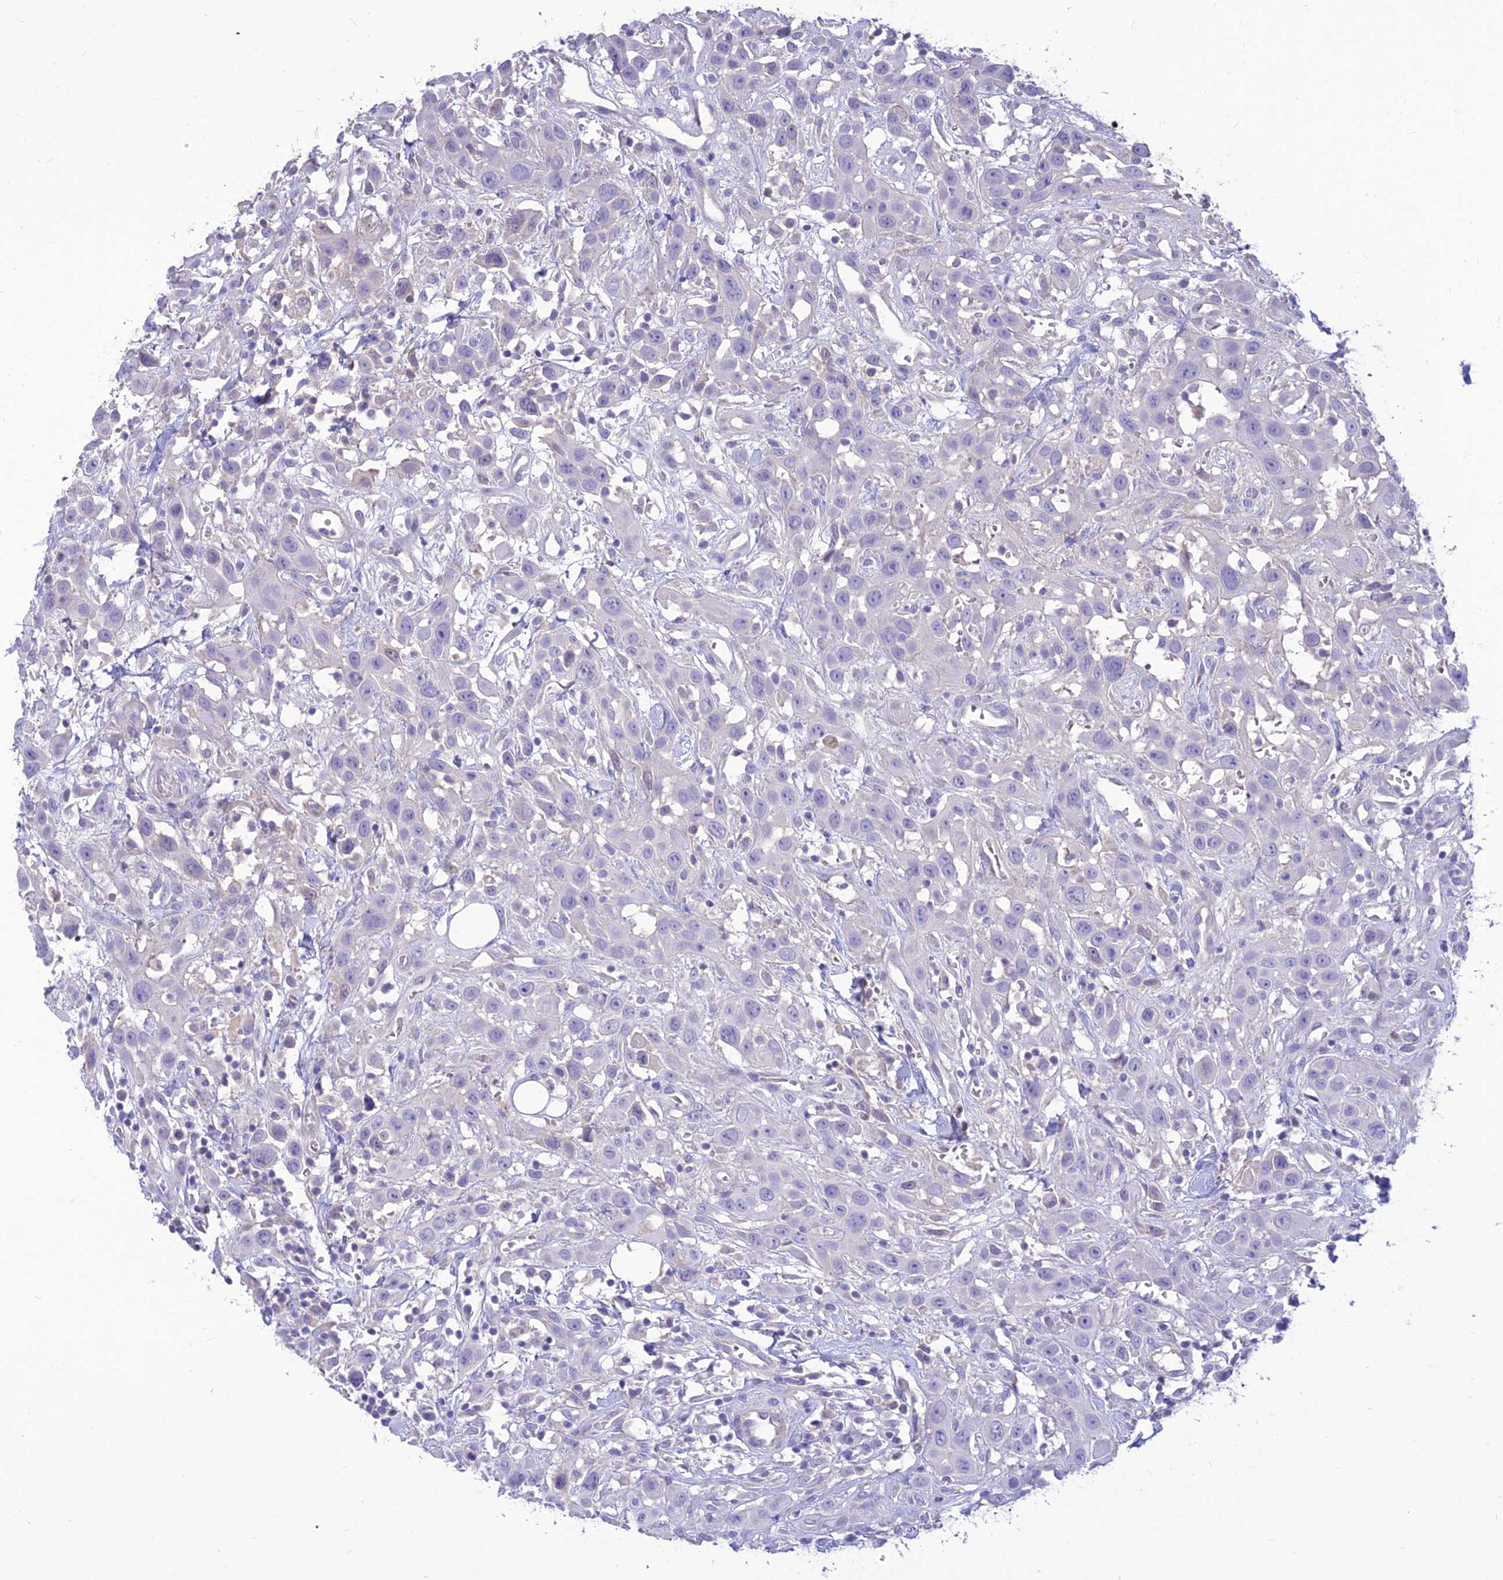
{"staining": {"intensity": "negative", "quantity": "none", "location": "none"}, "tissue": "head and neck cancer", "cell_type": "Tumor cells", "image_type": "cancer", "snomed": [{"axis": "morphology", "description": "Squamous cell carcinoma, NOS"}, {"axis": "topography", "description": "Head-Neck"}], "caption": "High magnification brightfield microscopy of head and neck squamous cell carcinoma stained with DAB (brown) and counterstained with hematoxylin (blue): tumor cells show no significant positivity. (Stains: DAB (3,3'-diaminobenzidine) IHC with hematoxylin counter stain, Microscopy: brightfield microscopy at high magnification).", "gene": "TEKT3", "patient": {"sex": "male", "age": 81}}